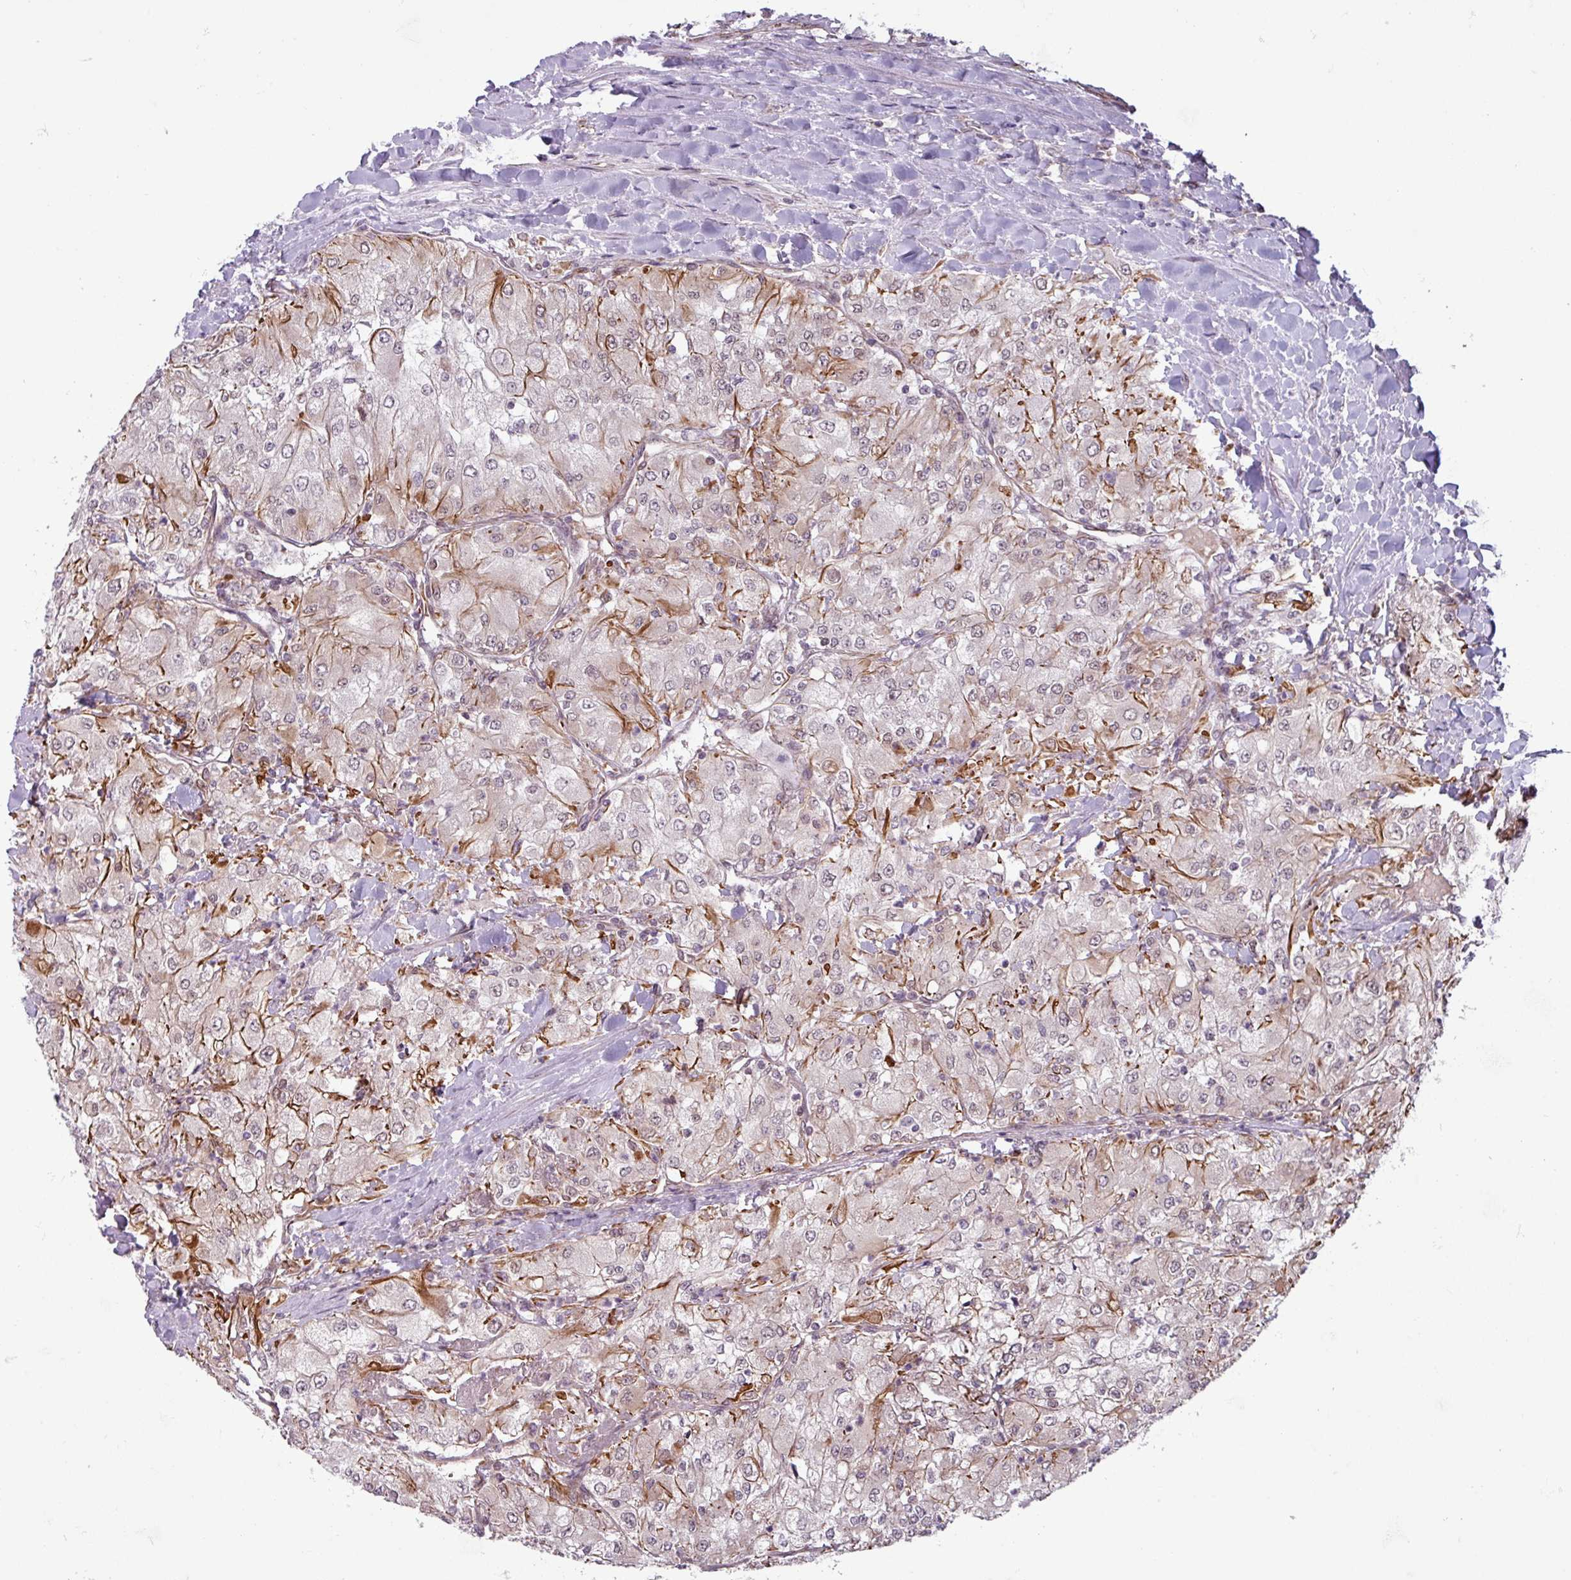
{"staining": {"intensity": "moderate", "quantity": "<25%", "location": "cytoplasmic/membranous"}, "tissue": "renal cancer", "cell_type": "Tumor cells", "image_type": "cancer", "snomed": [{"axis": "morphology", "description": "Adenocarcinoma, NOS"}, {"axis": "topography", "description": "Kidney"}], "caption": "Human renal cancer stained with a brown dye displays moderate cytoplasmic/membranous positive staining in approximately <25% of tumor cells.", "gene": "CHD3", "patient": {"sex": "male", "age": 80}}